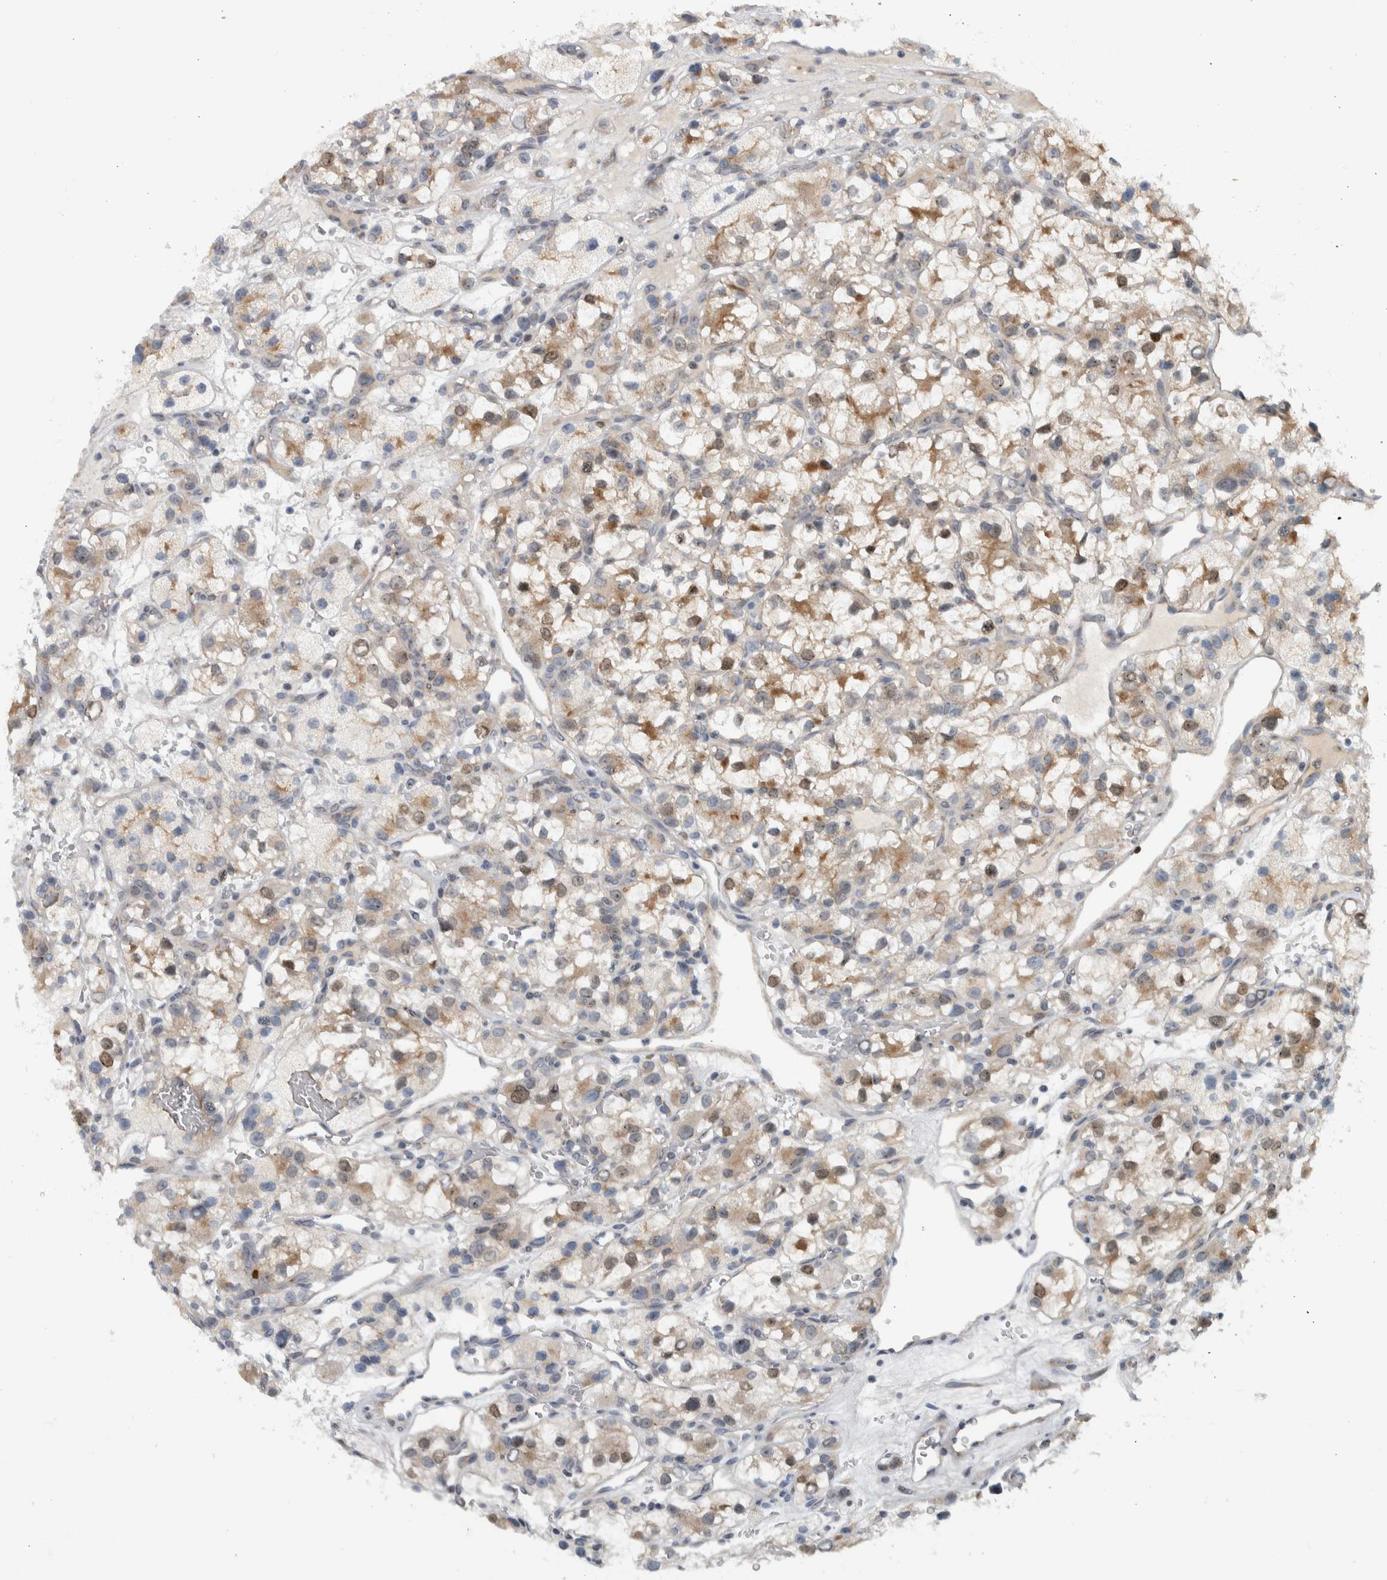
{"staining": {"intensity": "weak", "quantity": ">75%", "location": "cytoplasmic/membranous"}, "tissue": "renal cancer", "cell_type": "Tumor cells", "image_type": "cancer", "snomed": [{"axis": "morphology", "description": "Adenocarcinoma, NOS"}, {"axis": "topography", "description": "Kidney"}], "caption": "An IHC image of tumor tissue is shown. Protein staining in brown labels weak cytoplasmic/membranous positivity in renal cancer within tumor cells.", "gene": "MSL1", "patient": {"sex": "female", "age": 57}}